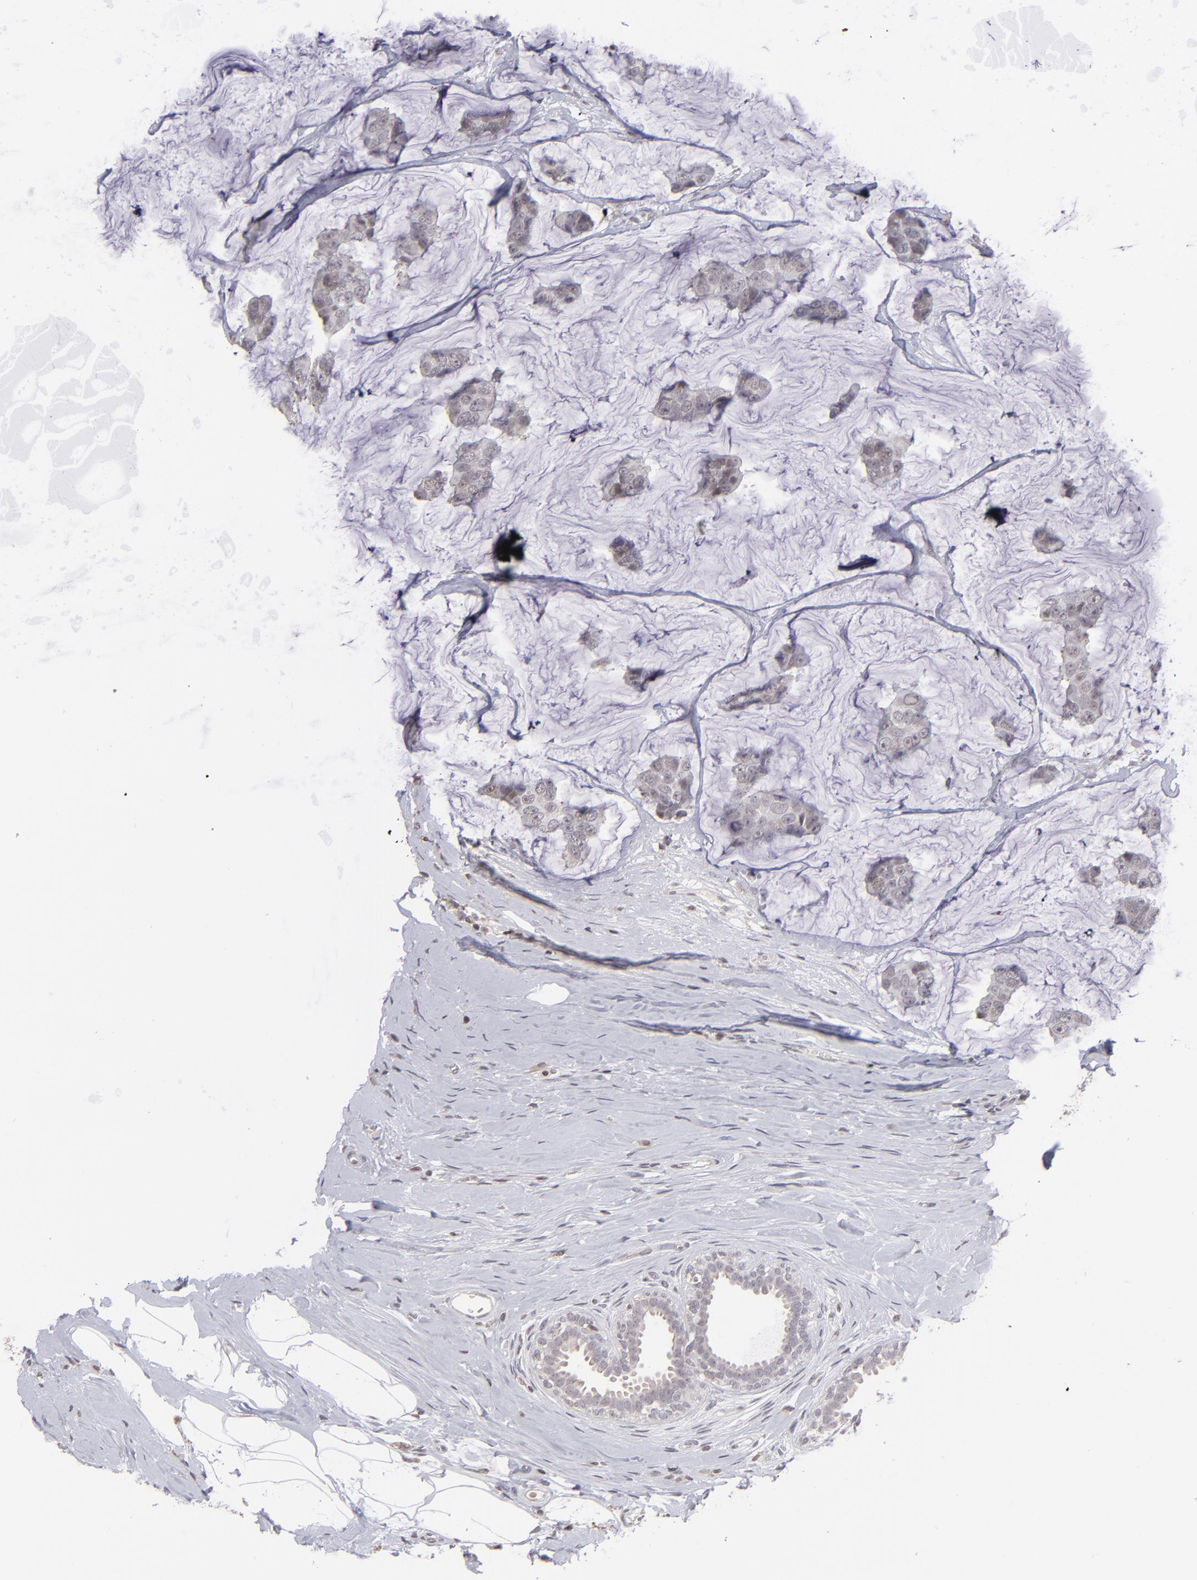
{"staining": {"intensity": "negative", "quantity": "none", "location": "none"}, "tissue": "breast cancer", "cell_type": "Tumor cells", "image_type": "cancer", "snomed": [{"axis": "morphology", "description": "Normal tissue, NOS"}, {"axis": "morphology", "description": "Duct carcinoma"}, {"axis": "topography", "description": "Breast"}], "caption": "This histopathology image is of breast invasive ductal carcinoma stained with immunohistochemistry to label a protein in brown with the nuclei are counter-stained blue. There is no staining in tumor cells.", "gene": "CLDN2", "patient": {"sex": "female", "age": 50}}